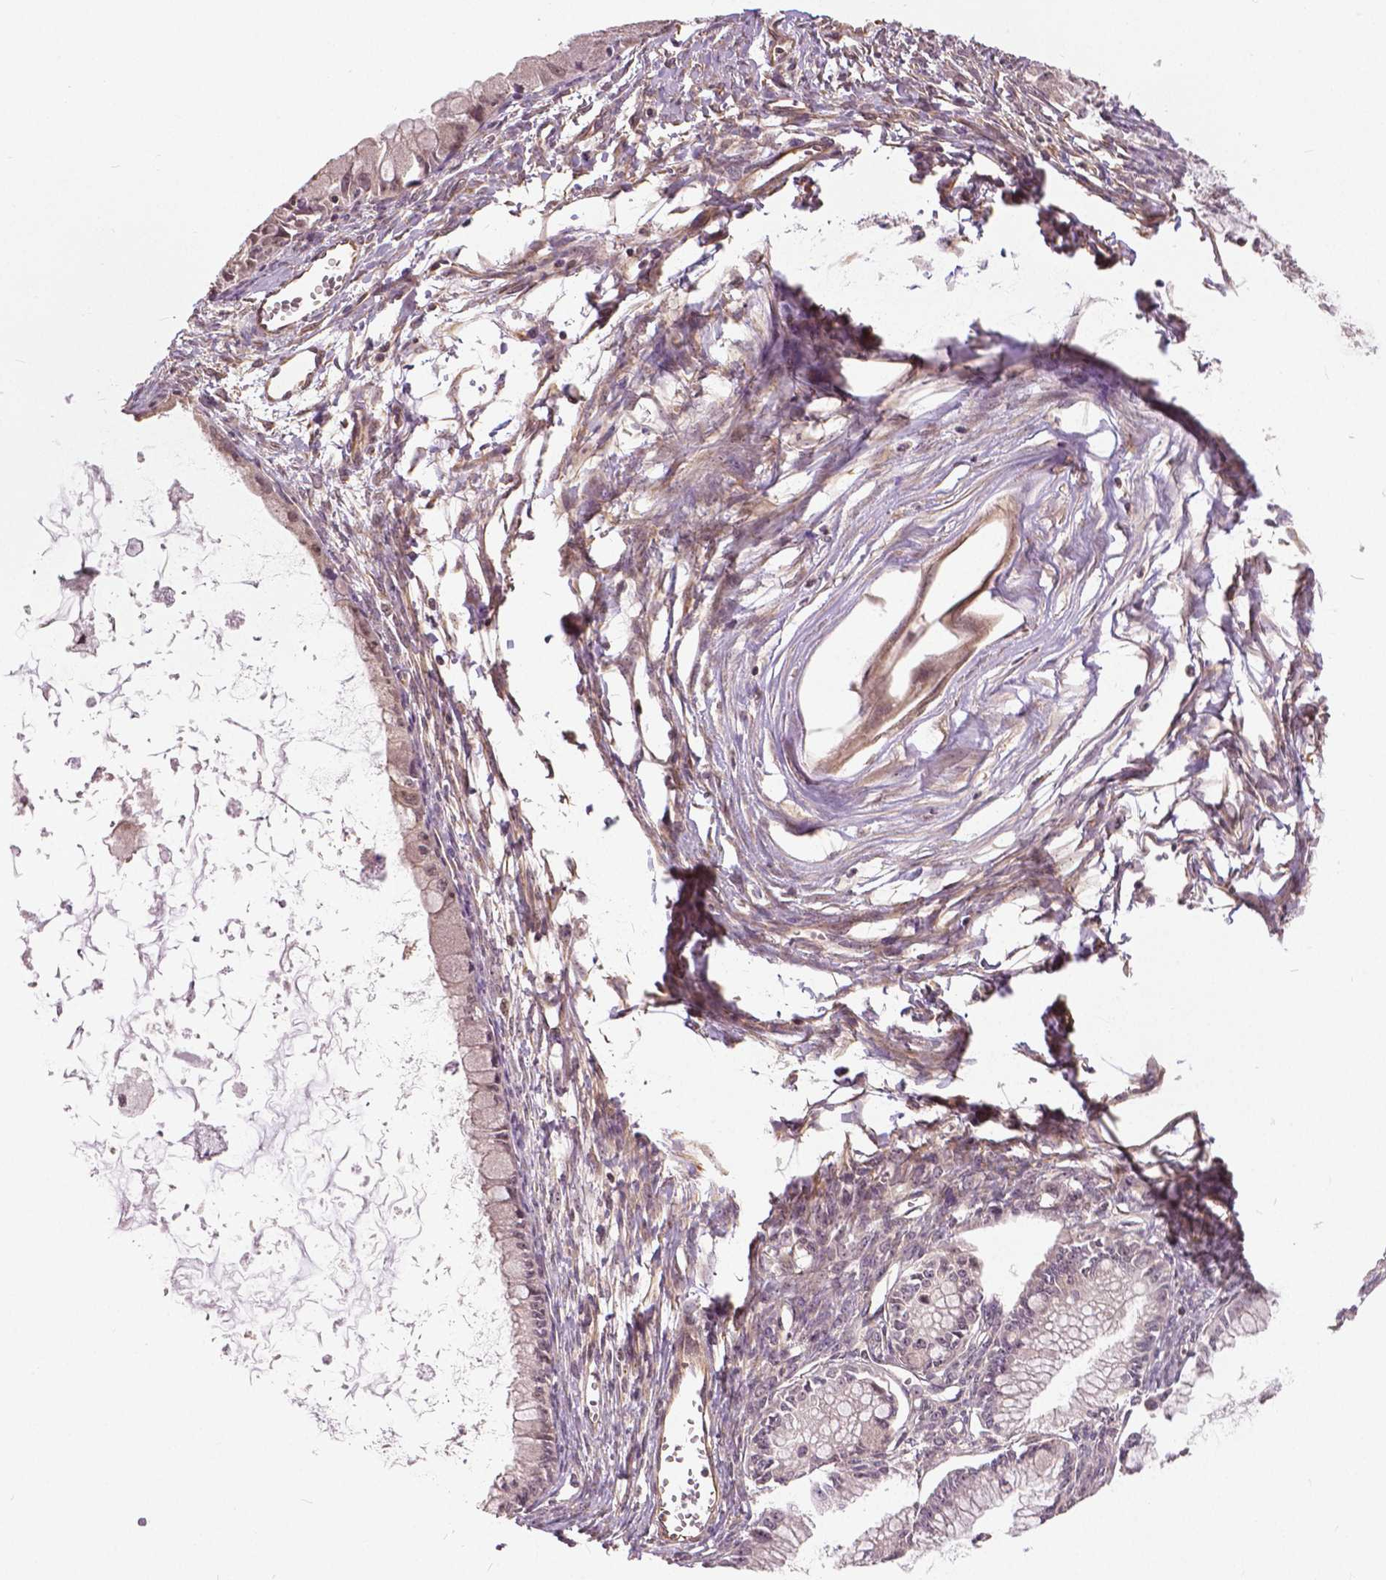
{"staining": {"intensity": "negative", "quantity": "none", "location": "none"}, "tissue": "ovarian cancer", "cell_type": "Tumor cells", "image_type": "cancer", "snomed": [{"axis": "morphology", "description": "Cystadenocarcinoma, mucinous, NOS"}, {"axis": "topography", "description": "Ovary"}], "caption": "Tumor cells are negative for protein expression in human ovarian cancer.", "gene": "ANXA13", "patient": {"sex": "female", "age": 34}}